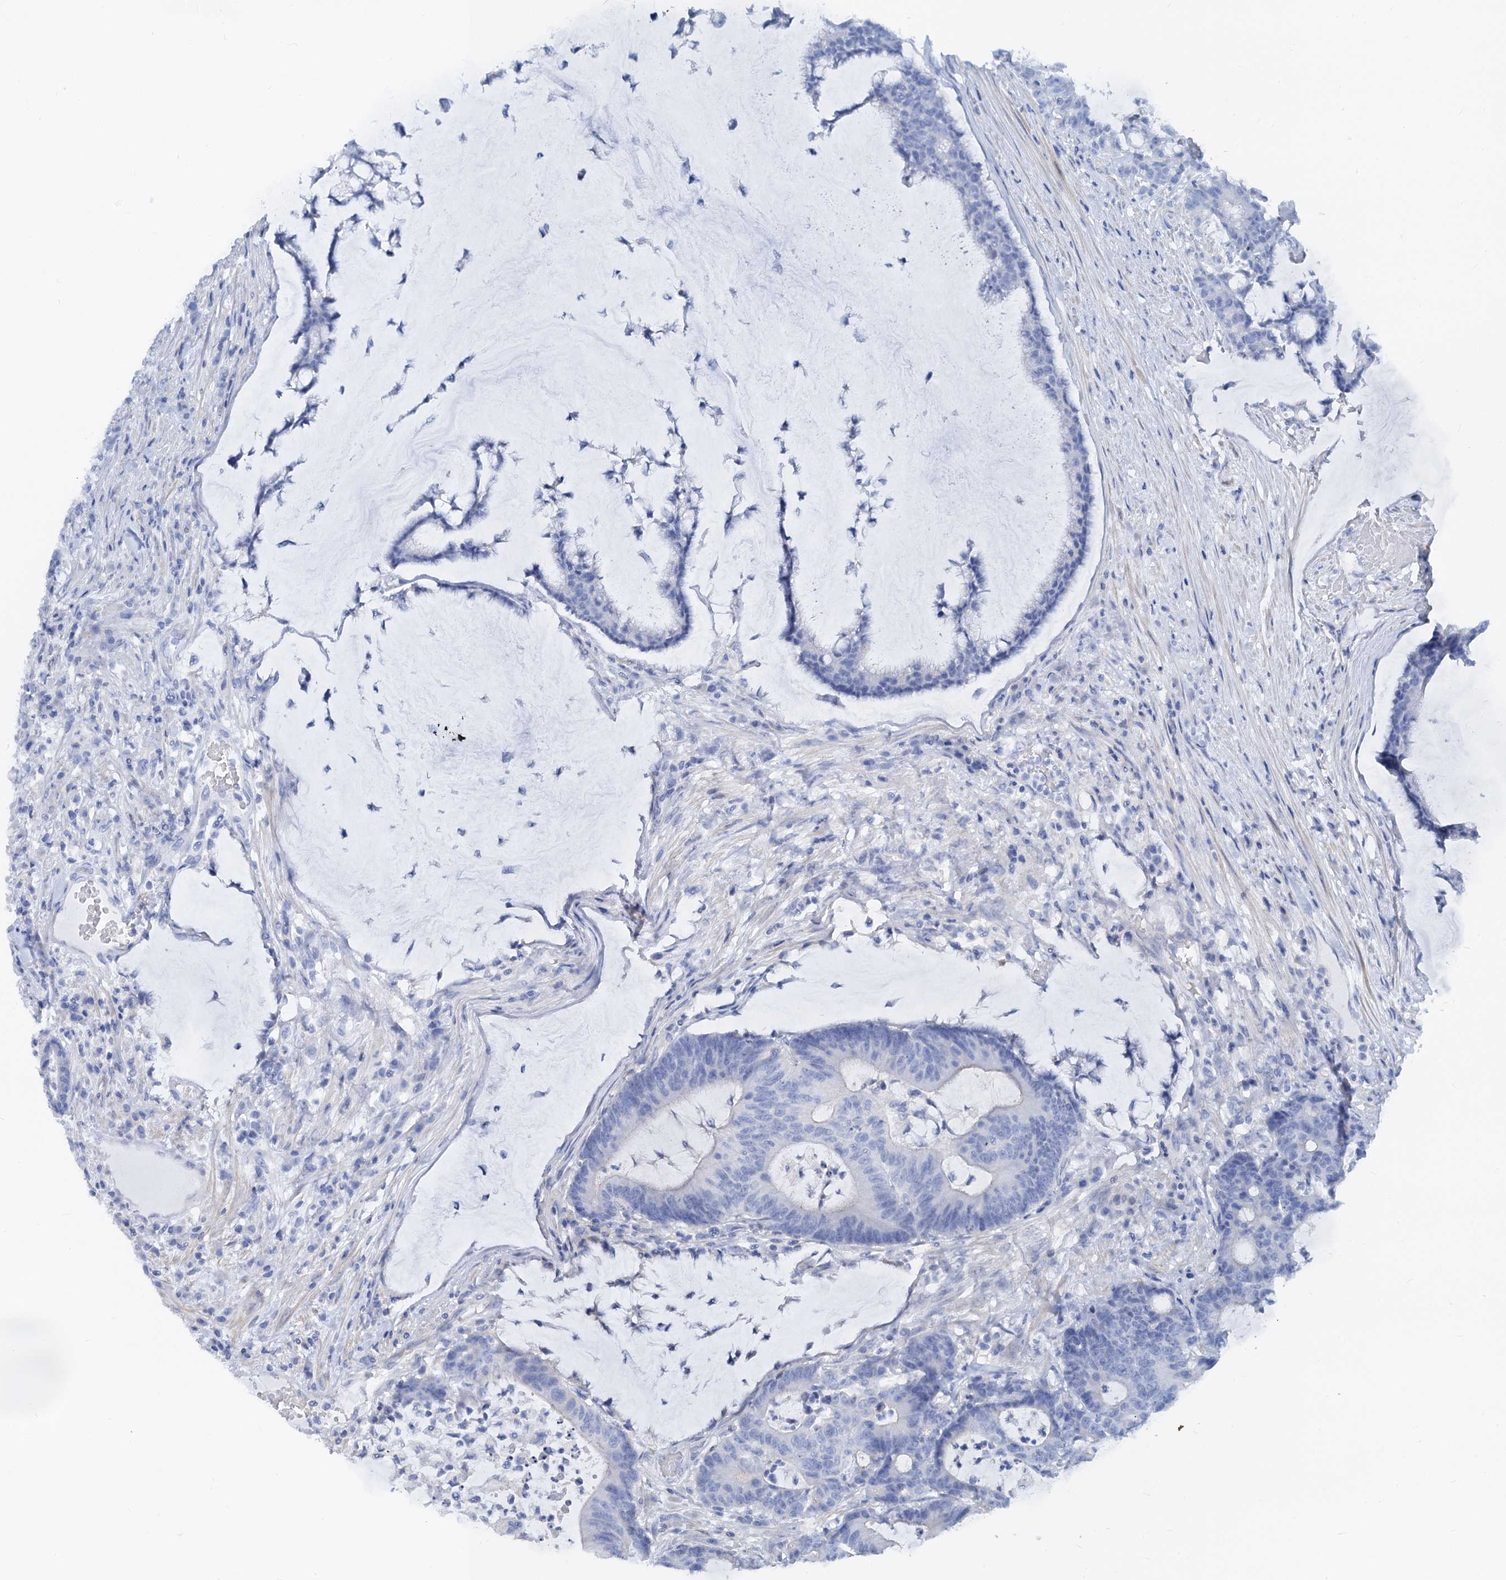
{"staining": {"intensity": "negative", "quantity": "none", "location": "none"}, "tissue": "colorectal cancer", "cell_type": "Tumor cells", "image_type": "cancer", "snomed": [{"axis": "morphology", "description": "Adenocarcinoma, NOS"}, {"axis": "topography", "description": "Colon"}], "caption": "DAB immunohistochemical staining of adenocarcinoma (colorectal) exhibits no significant positivity in tumor cells.", "gene": "RBP3", "patient": {"sex": "female", "age": 84}}